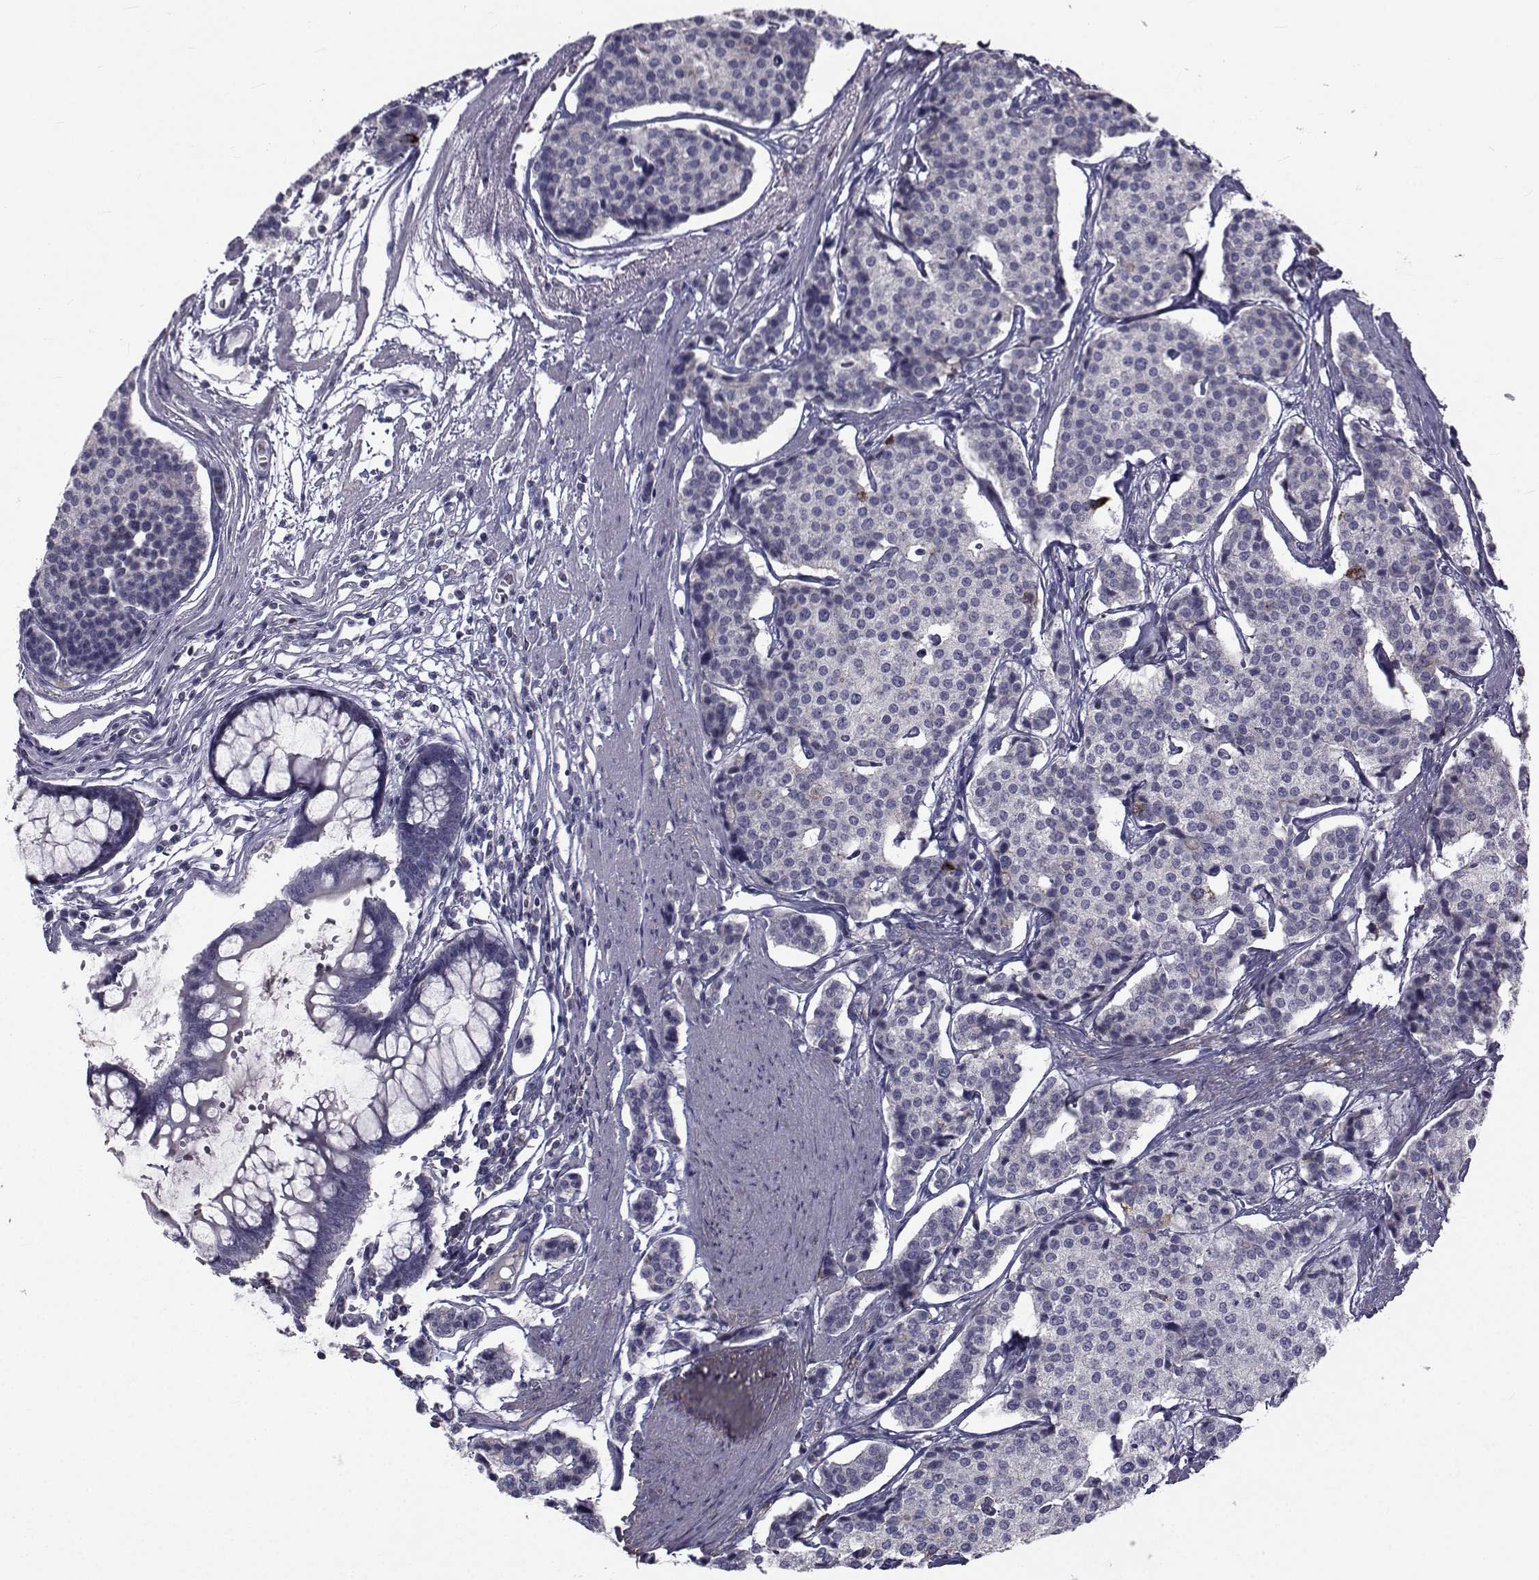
{"staining": {"intensity": "weak", "quantity": "<25%", "location": "cytoplasmic/membranous"}, "tissue": "carcinoid", "cell_type": "Tumor cells", "image_type": "cancer", "snomed": [{"axis": "morphology", "description": "Carcinoid, malignant, NOS"}, {"axis": "topography", "description": "Small intestine"}], "caption": "An IHC histopathology image of carcinoid is shown. There is no staining in tumor cells of carcinoid.", "gene": "FDXR", "patient": {"sex": "female", "age": 65}}